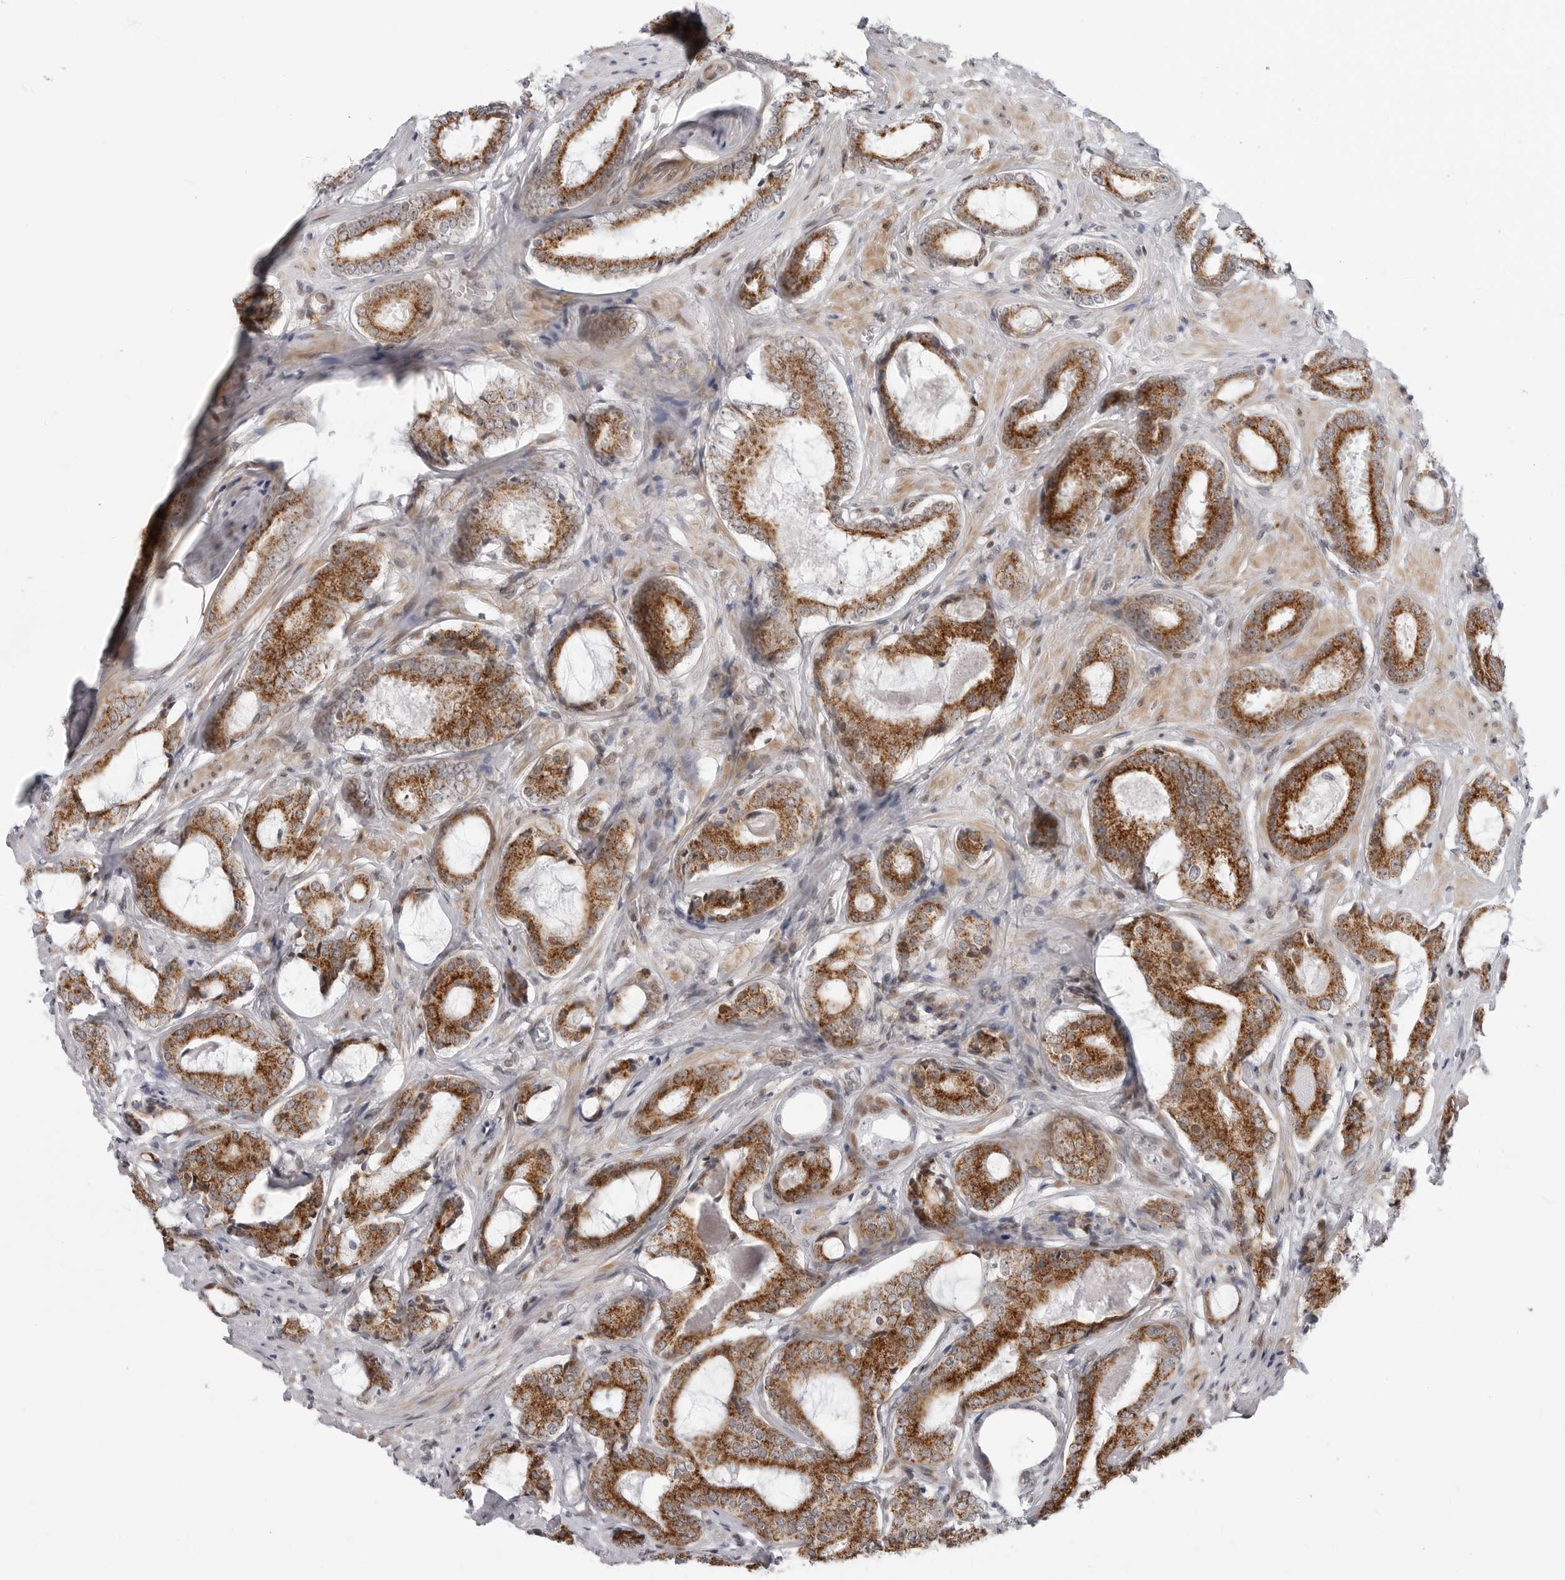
{"staining": {"intensity": "strong", "quantity": ">75%", "location": "cytoplasmic/membranous"}, "tissue": "prostate cancer", "cell_type": "Tumor cells", "image_type": "cancer", "snomed": [{"axis": "morphology", "description": "Adenocarcinoma, High grade"}, {"axis": "topography", "description": "Prostate"}], "caption": "A high amount of strong cytoplasmic/membranous staining is appreciated in approximately >75% of tumor cells in prostate cancer (high-grade adenocarcinoma) tissue. (DAB IHC, brown staining for protein, blue staining for nuclei).", "gene": "FAM135B", "patient": {"sex": "male", "age": 73}}